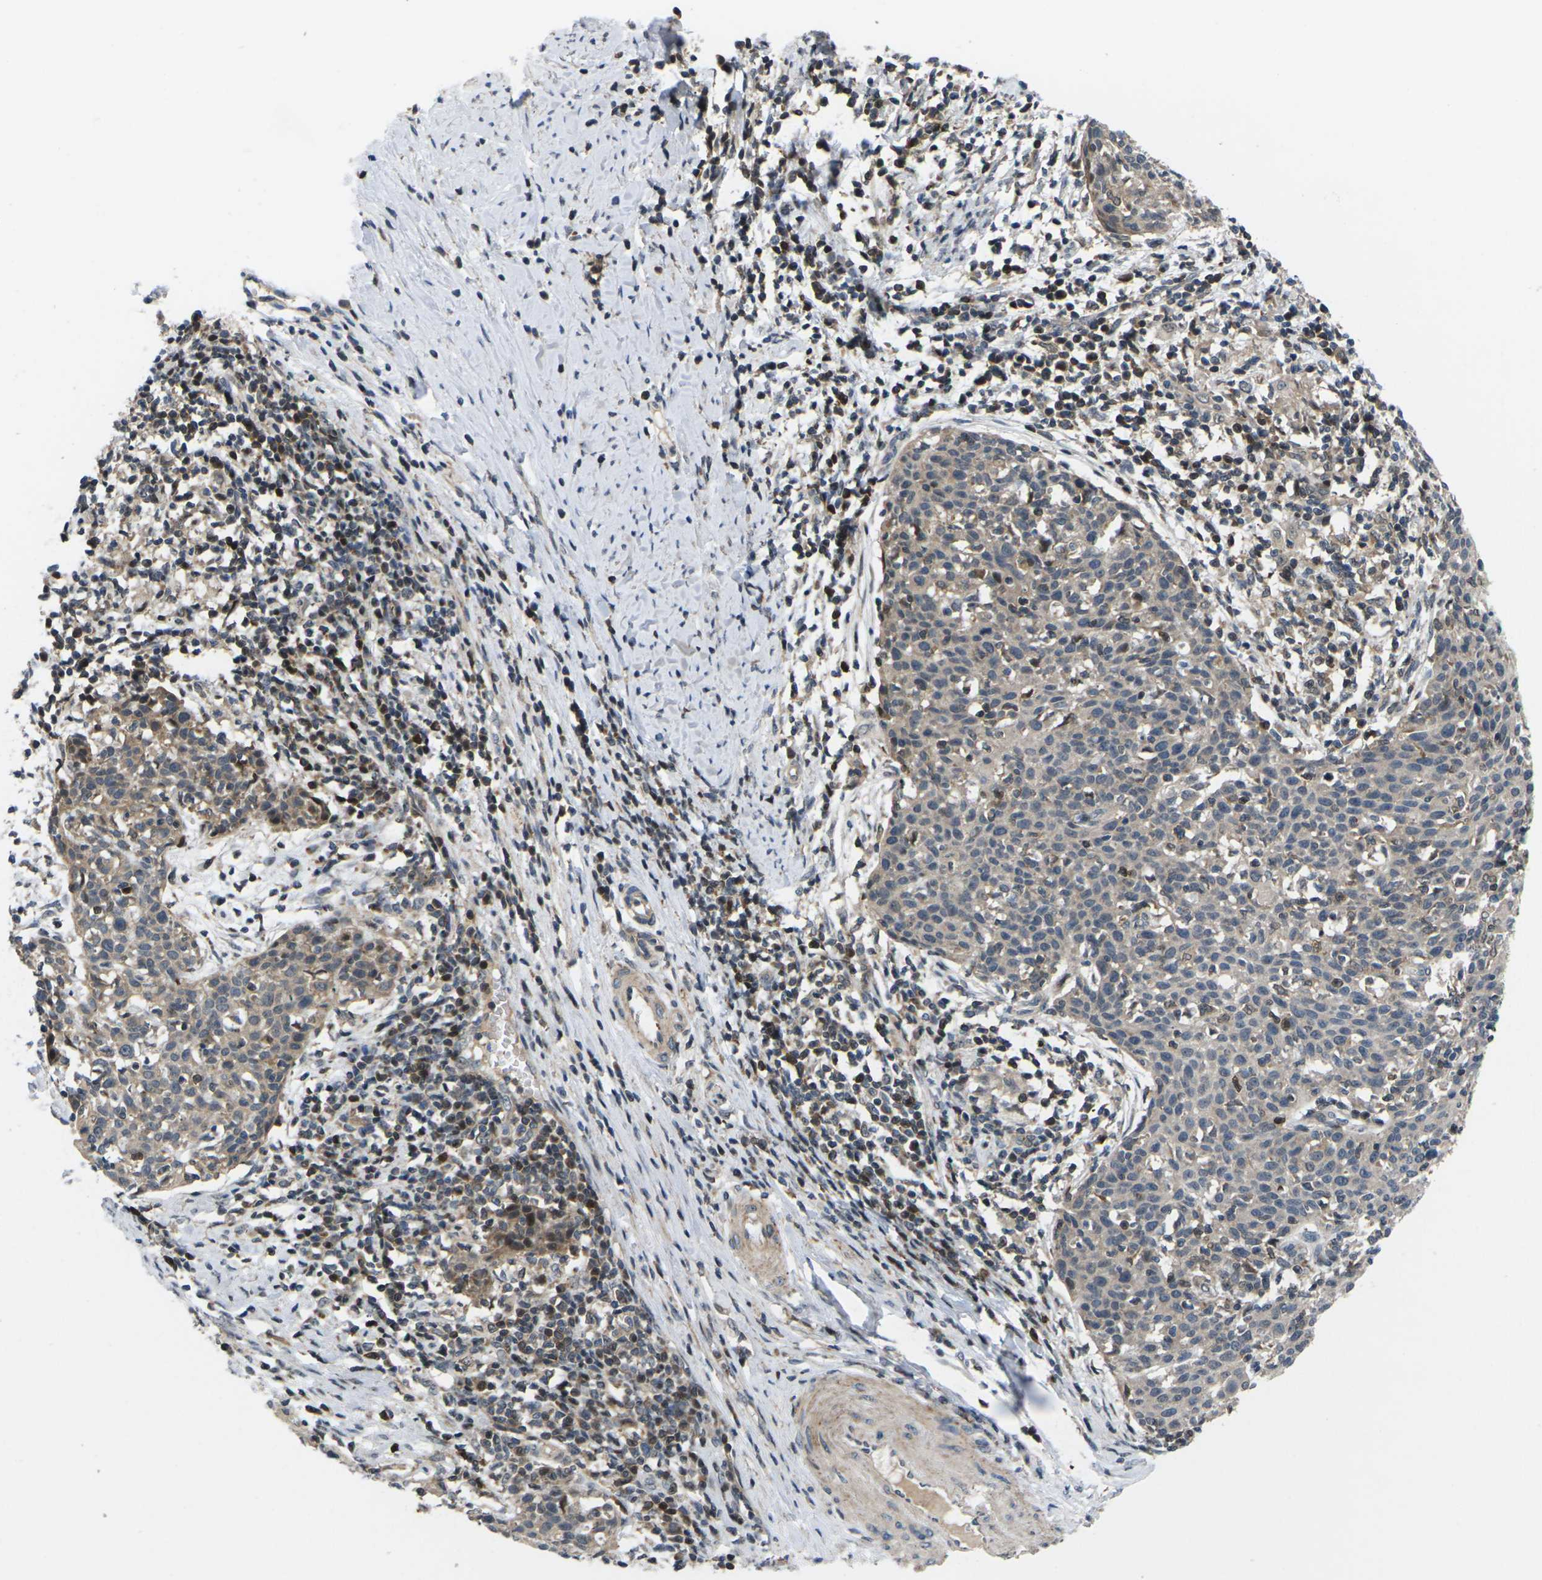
{"staining": {"intensity": "weak", "quantity": "<25%", "location": "cytoplasmic/membranous"}, "tissue": "cervical cancer", "cell_type": "Tumor cells", "image_type": "cancer", "snomed": [{"axis": "morphology", "description": "Squamous cell carcinoma, NOS"}, {"axis": "topography", "description": "Cervix"}], "caption": "Tumor cells are negative for protein expression in human cervical squamous cell carcinoma.", "gene": "RPS6KA3", "patient": {"sex": "female", "age": 38}}